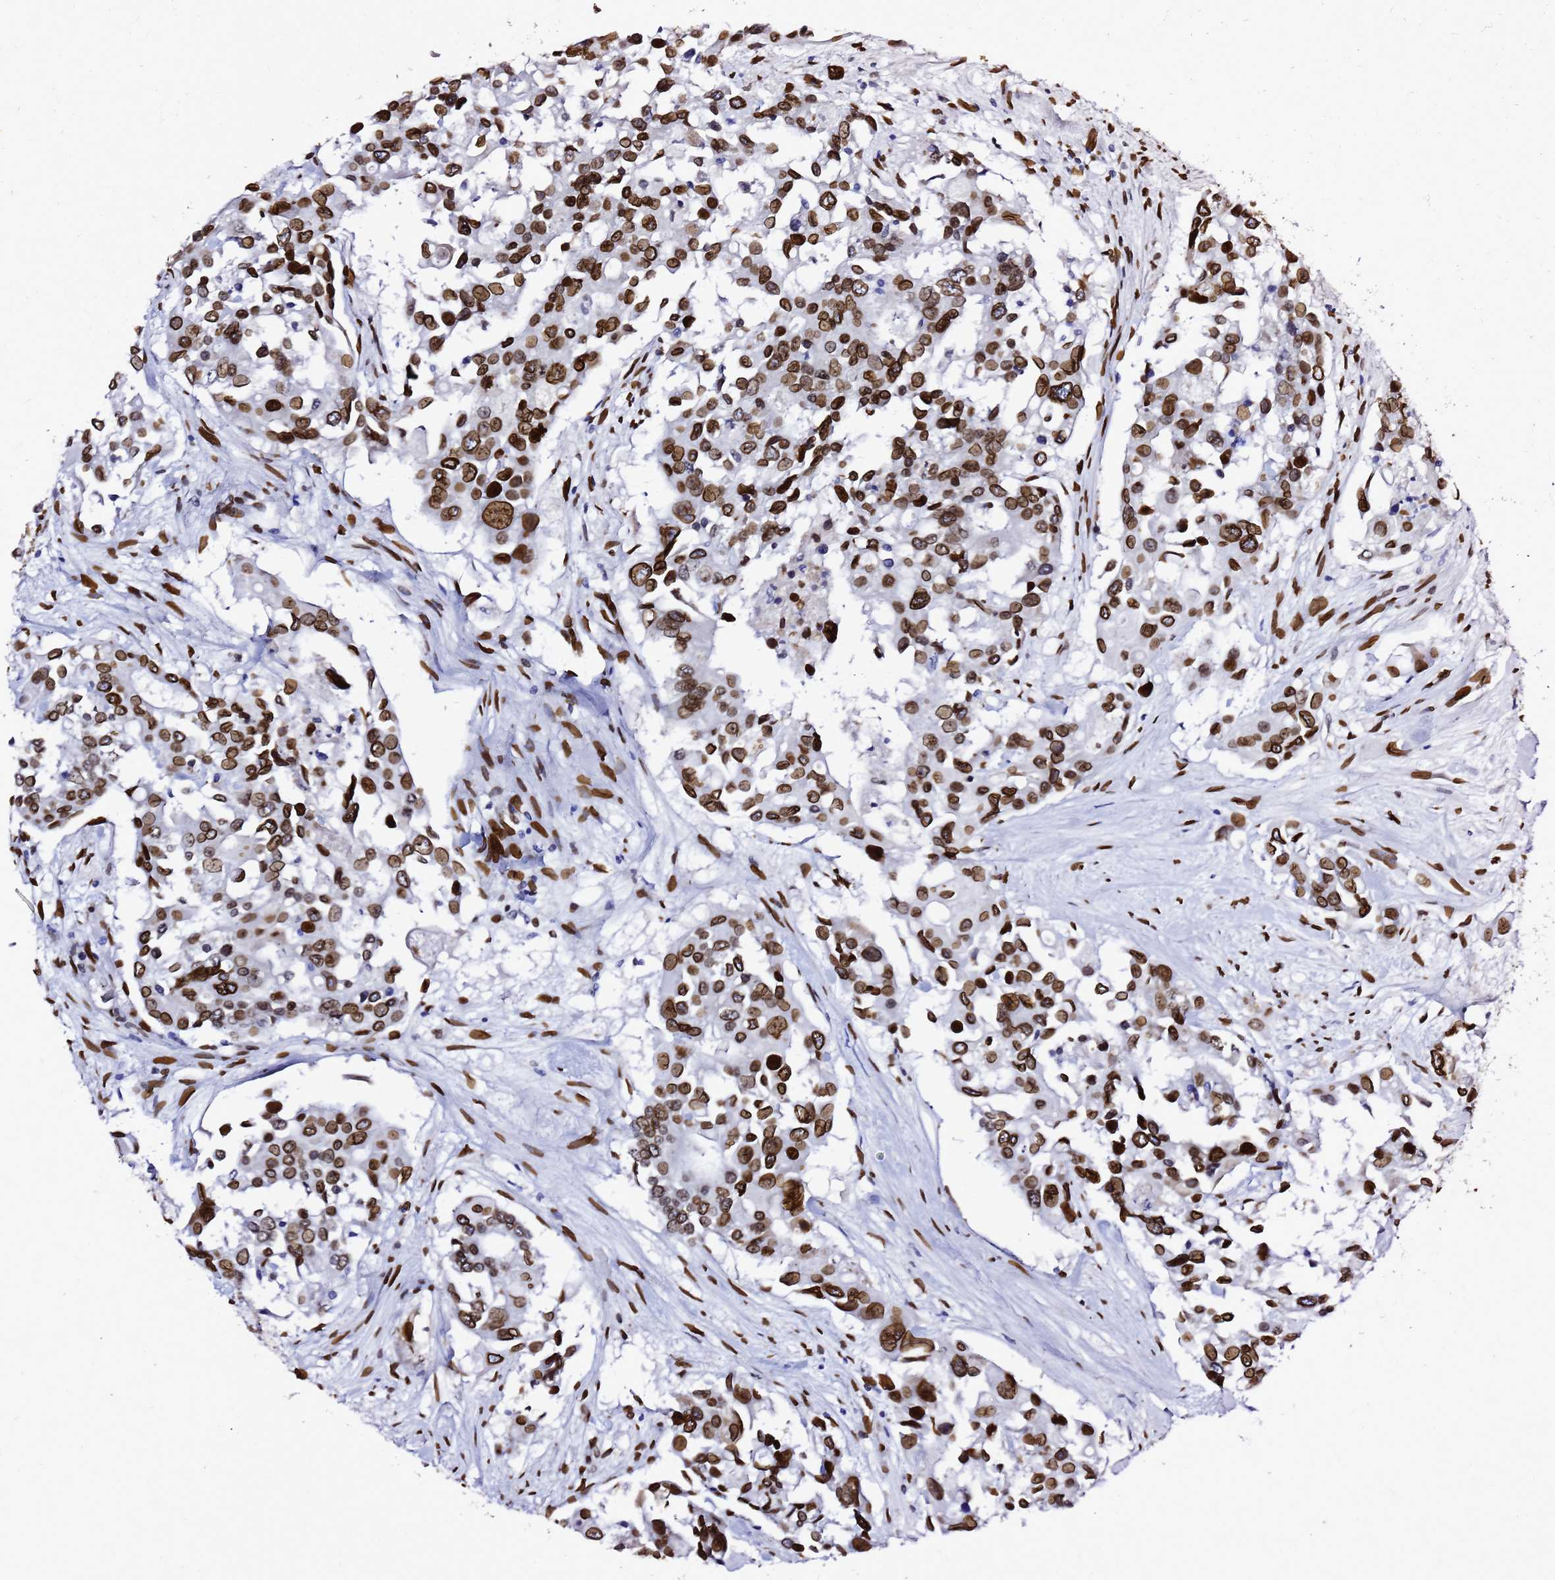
{"staining": {"intensity": "strong", "quantity": ">75%", "location": "cytoplasmic/membranous,nuclear"}, "tissue": "colorectal cancer", "cell_type": "Tumor cells", "image_type": "cancer", "snomed": [{"axis": "morphology", "description": "Adenocarcinoma, NOS"}, {"axis": "topography", "description": "Colon"}], "caption": "Immunohistochemistry (IHC) micrograph of human colorectal adenocarcinoma stained for a protein (brown), which displays high levels of strong cytoplasmic/membranous and nuclear expression in about >75% of tumor cells.", "gene": "C6orf141", "patient": {"sex": "male", "age": 77}}